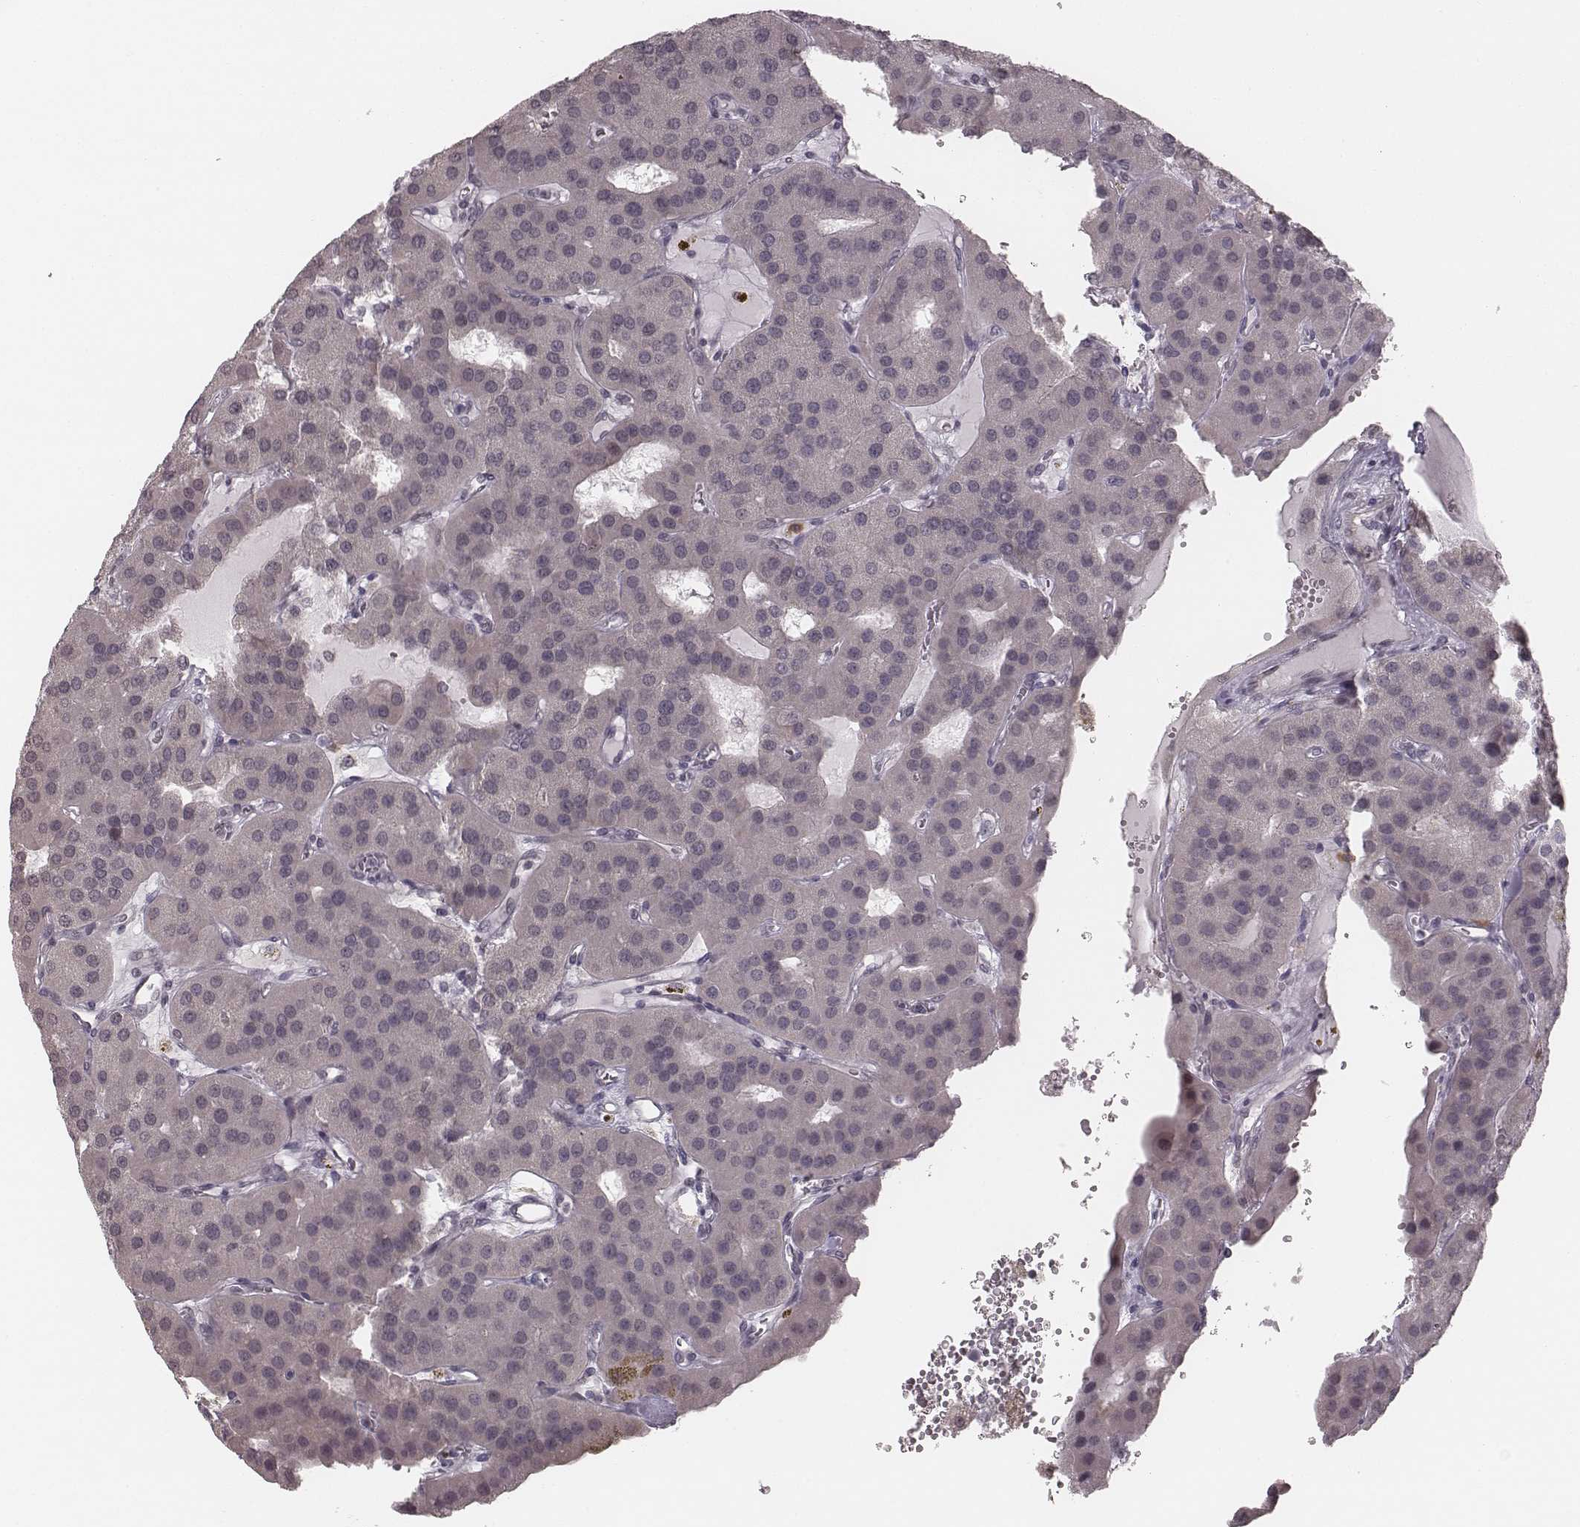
{"staining": {"intensity": "negative", "quantity": "none", "location": "none"}, "tissue": "parathyroid gland", "cell_type": "Glandular cells", "image_type": "normal", "snomed": [{"axis": "morphology", "description": "Normal tissue, NOS"}, {"axis": "morphology", "description": "Adenoma, NOS"}, {"axis": "topography", "description": "Parathyroid gland"}], "caption": "A photomicrograph of parathyroid gland stained for a protein shows no brown staining in glandular cells.", "gene": "RPGRIP1", "patient": {"sex": "female", "age": 86}}